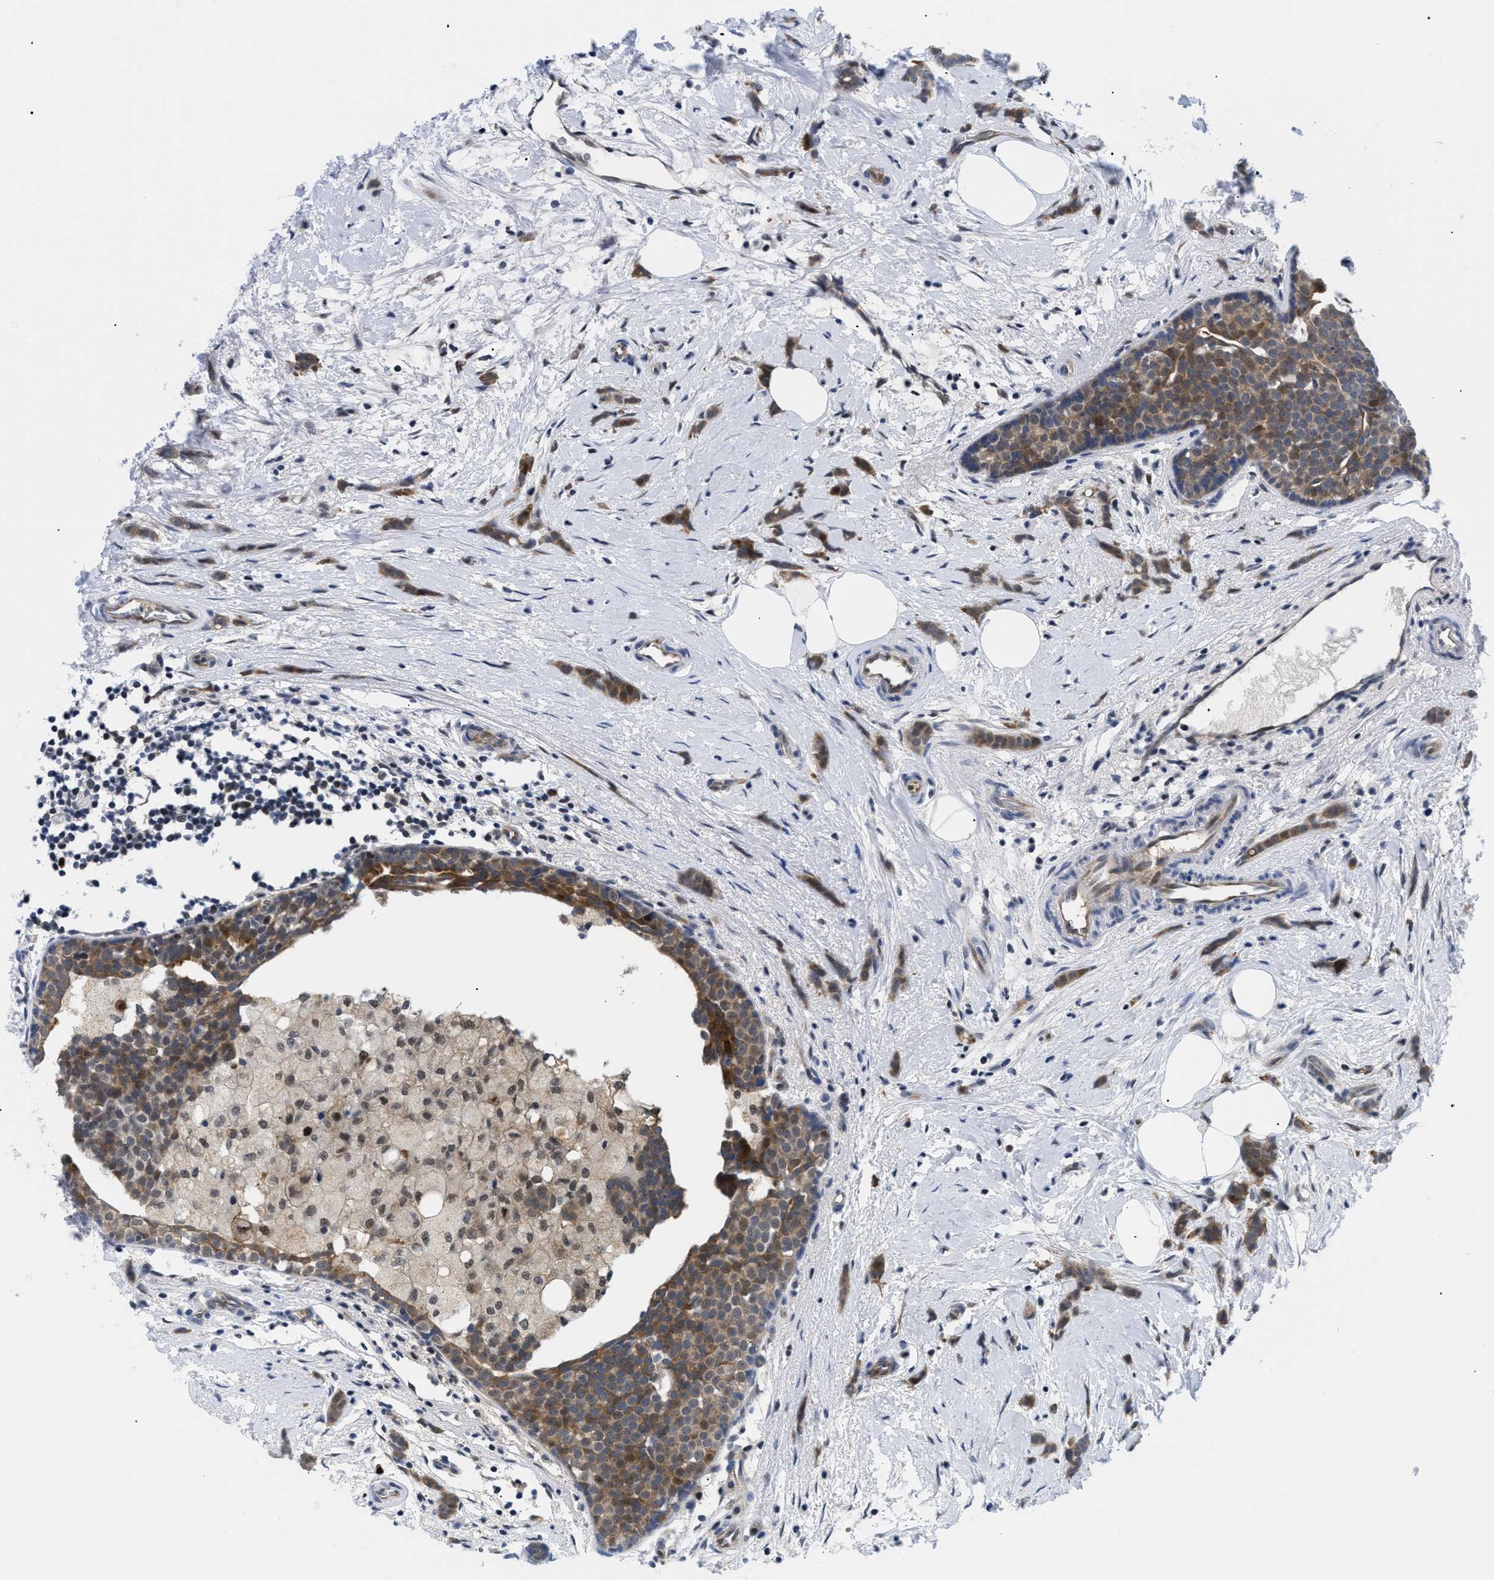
{"staining": {"intensity": "moderate", "quantity": ">75%", "location": "cytoplasmic/membranous"}, "tissue": "breast cancer", "cell_type": "Tumor cells", "image_type": "cancer", "snomed": [{"axis": "morphology", "description": "Lobular carcinoma, in situ"}, {"axis": "morphology", "description": "Lobular carcinoma"}, {"axis": "topography", "description": "Breast"}], "caption": "Immunohistochemical staining of human breast lobular carcinoma shows moderate cytoplasmic/membranous protein staining in about >75% of tumor cells.", "gene": "SLC29A2", "patient": {"sex": "female", "age": 41}}